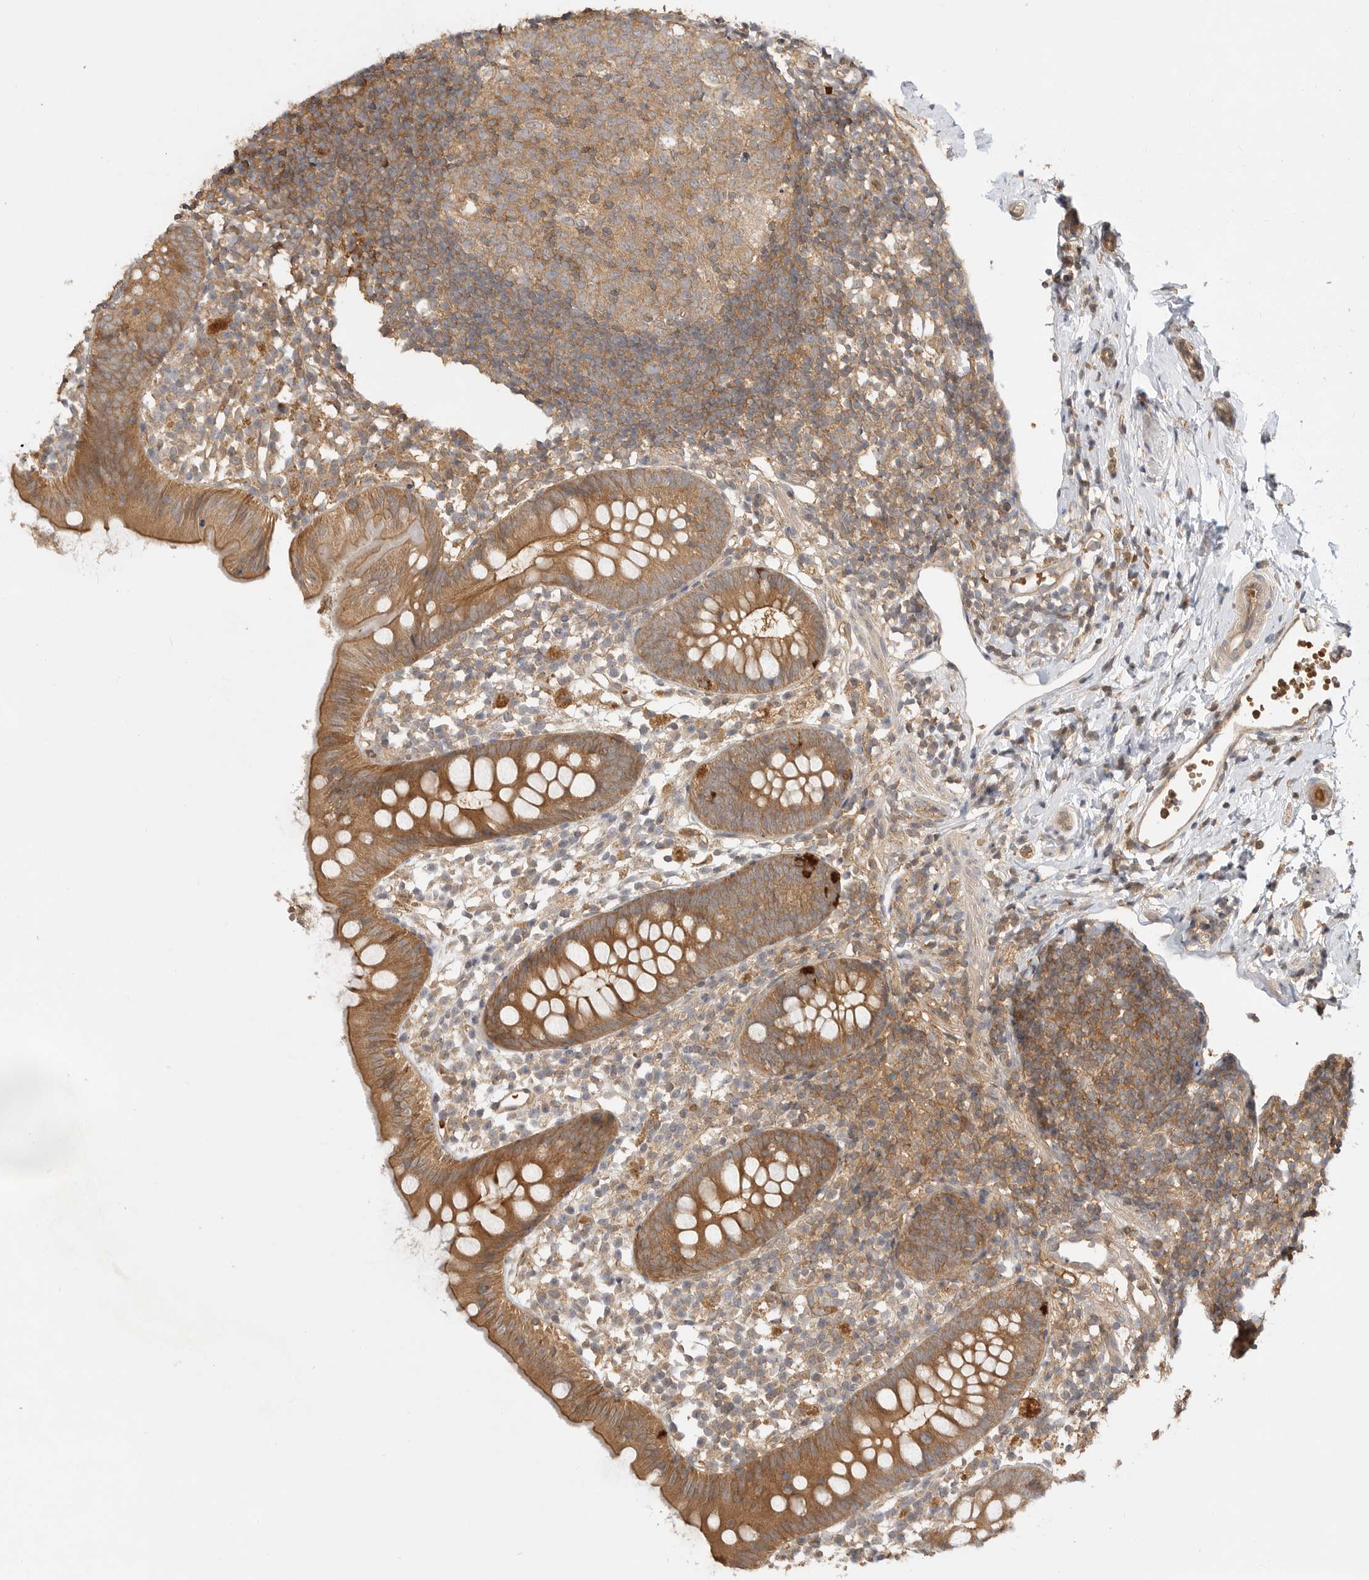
{"staining": {"intensity": "moderate", "quantity": ">75%", "location": "cytoplasmic/membranous"}, "tissue": "appendix", "cell_type": "Glandular cells", "image_type": "normal", "snomed": [{"axis": "morphology", "description": "Normal tissue, NOS"}, {"axis": "topography", "description": "Appendix"}], "caption": "Appendix stained with IHC displays moderate cytoplasmic/membranous positivity in about >75% of glandular cells. Ihc stains the protein in brown and the nuclei are stained blue.", "gene": "CLDN12", "patient": {"sex": "female", "age": 20}}